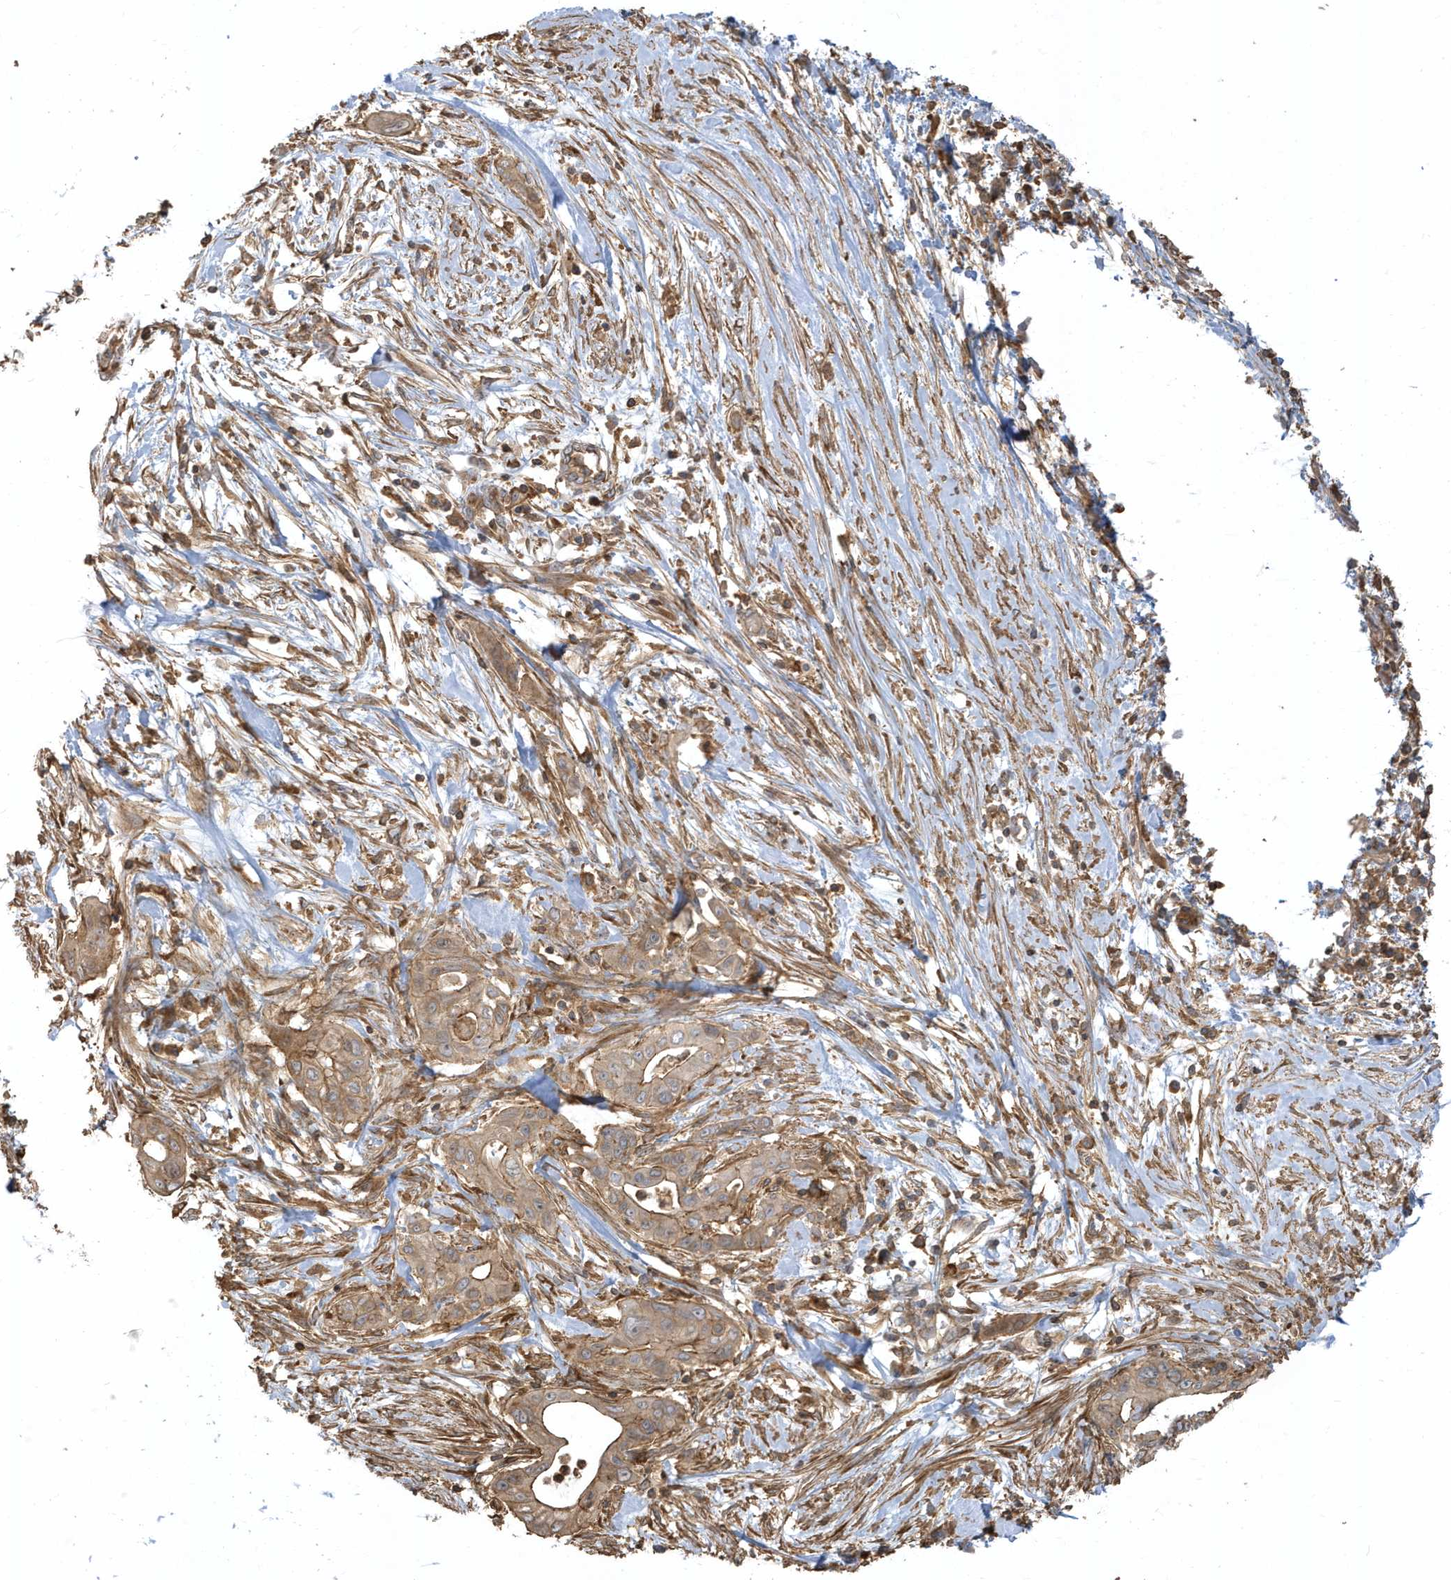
{"staining": {"intensity": "moderate", "quantity": ">75%", "location": "cytoplasmic/membranous"}, "tissue": "pancreatic cancer", "cell_type": "Tumor cells", "image_type": "cancer", "snomed": [{"axis": "morphology", "description": "Adenocarcinoma, NOS"}, {"axis": "topography", "description": "Pancreas"}], "caption": "Tumor cells reveal moderate cytoplasmic/membranous positivity in about >75% of cells in pancreatic cancer. (IHC, brightfield microscopy, high magnification).", "gene": "ZBTB8A", "patient": {"sex": "male", "age": 58}}